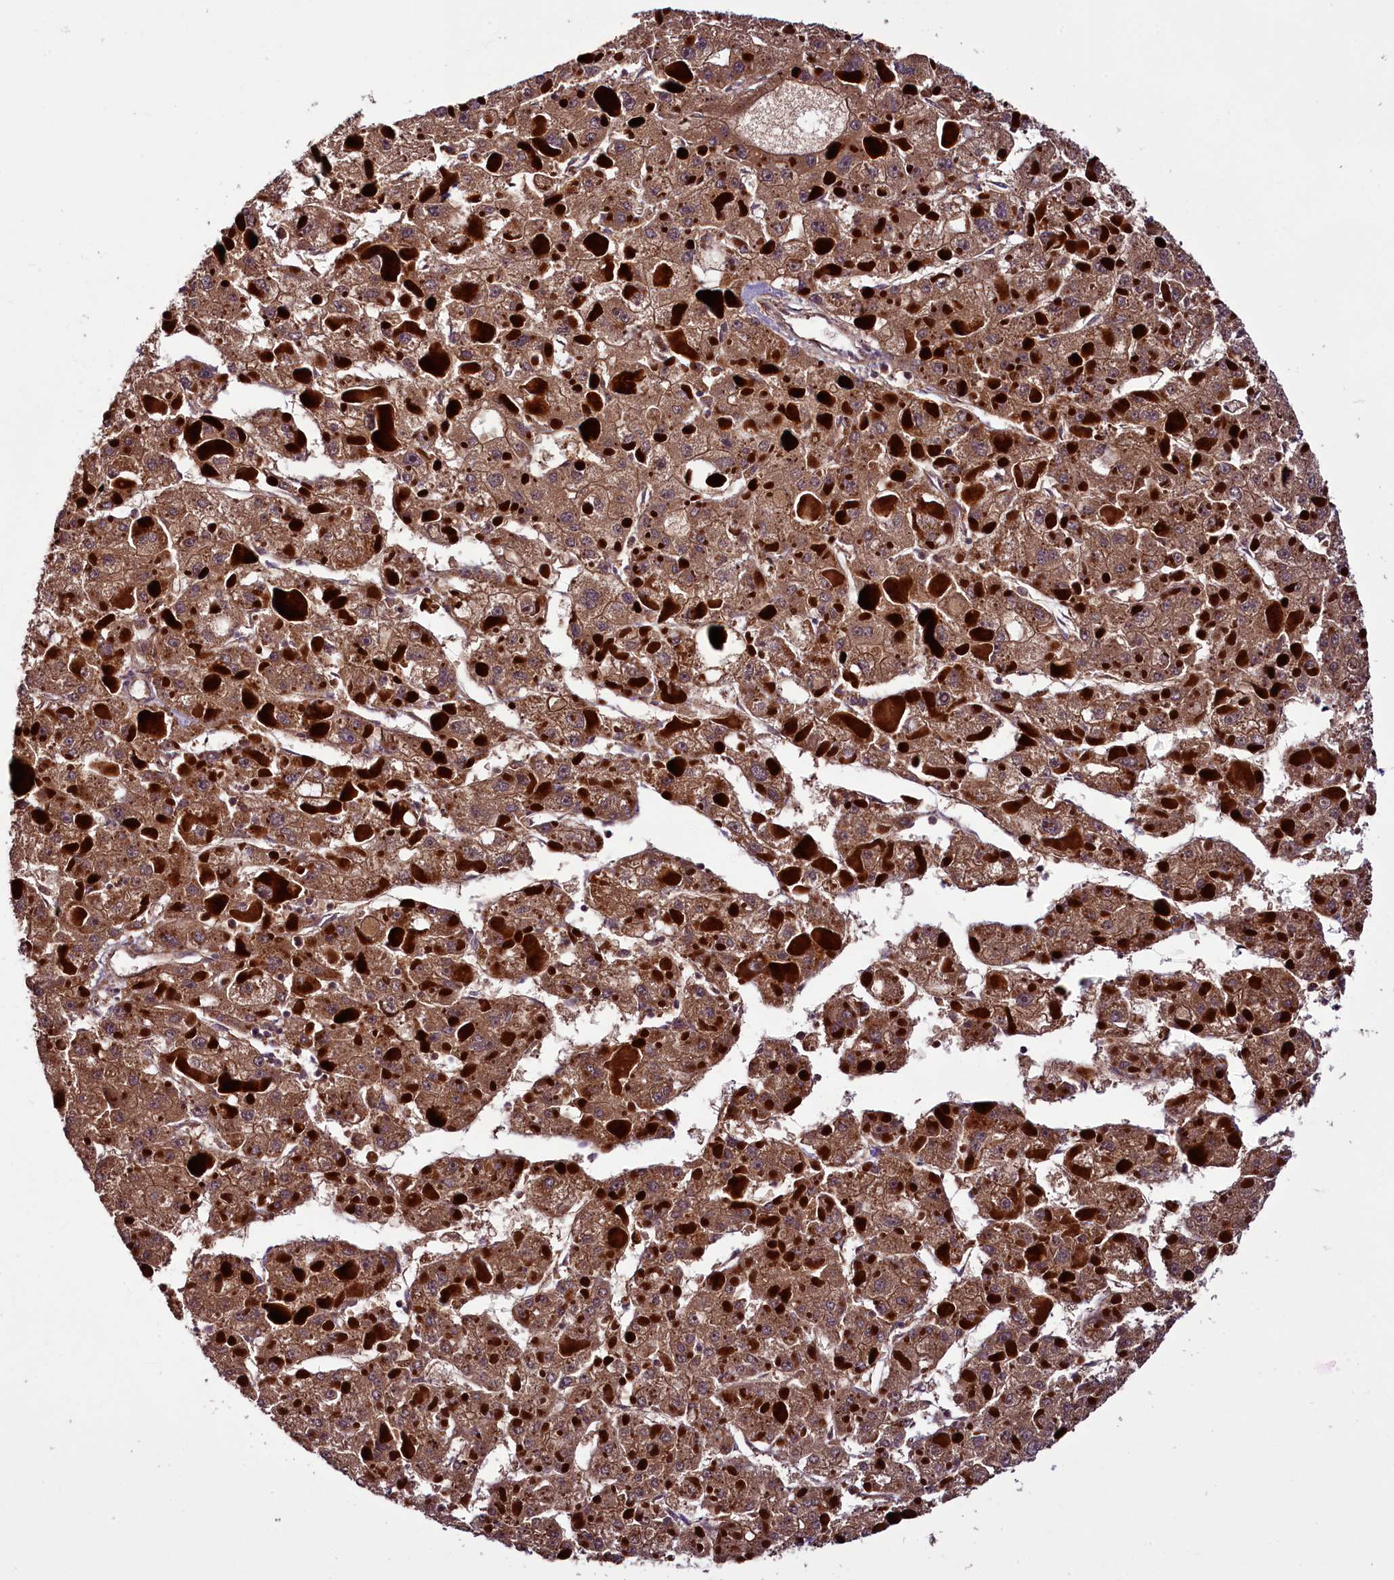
{"staining": {"intensity": "moderate", "quantity": ">75%", "location": "cytoplasmic/membranous"}, "tissue": "liver cancer", "cell_type": "Tumor cells", "image_type": "cancer", "snomed": [{"axis": "morphology", "description": "Carcinoma, Hepatocellular, NOS"}, {"axis": "topography", "description": "Liver"}], "caption": "Tumor cells display medium levels of moderate cytoplasmic/membranous staining in approximately >75% of cells in human liver cancer (hepatocellular carcinoma).", "gene": "RPUSD2", "patient": {"sex": "female", "age": 73}}